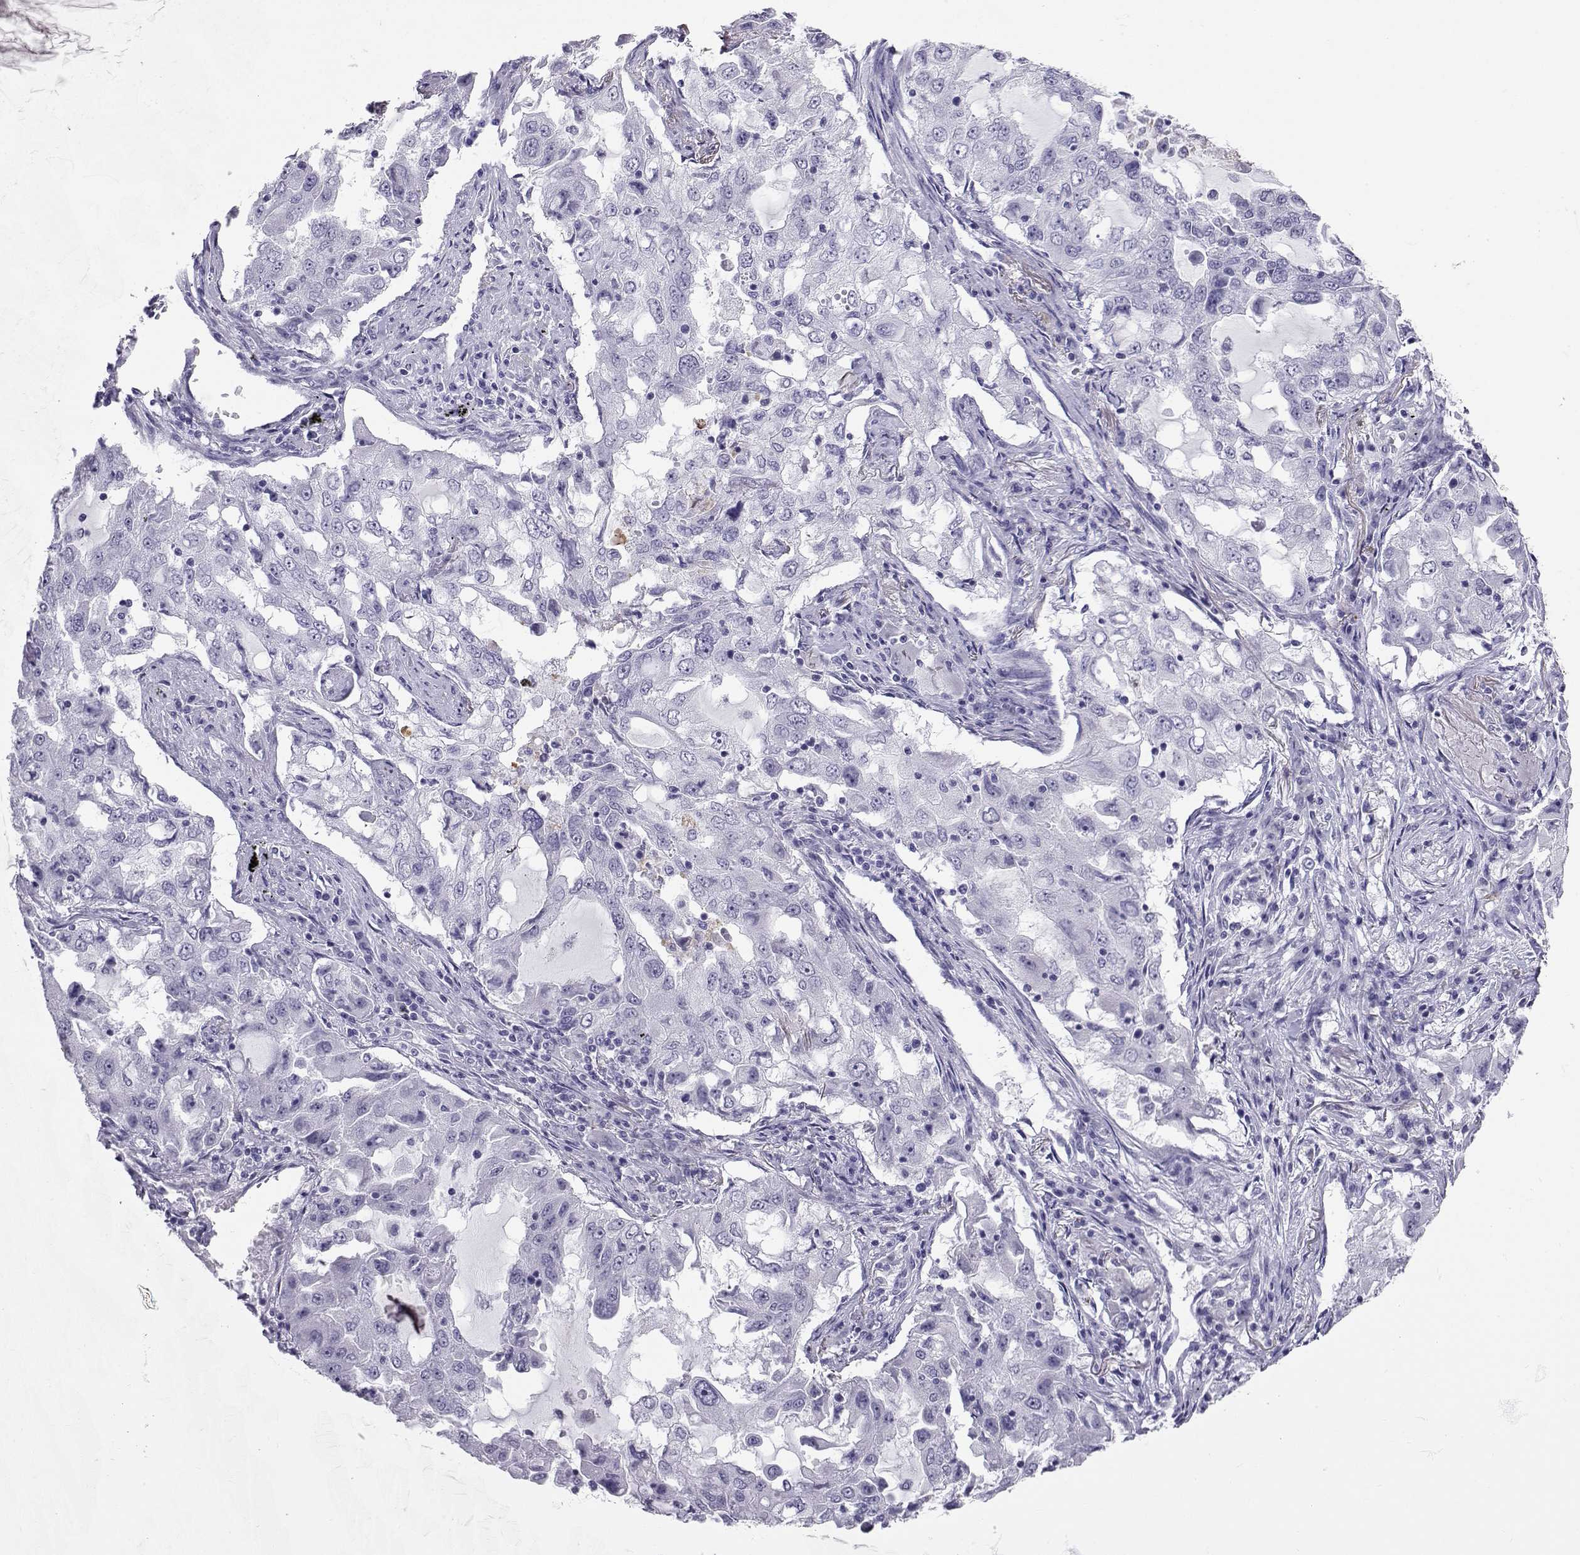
{"staining": {"intensity": "negative", "quantity": "none", "location": "none"}, "tissue": "lung cancer", "cell_type": "Tumor cells", "image_type": "cancer", "snomed": [{"axis": "morphology", "description": "Adenocarcinoma, NOS"}, {"axis": "topography", "description": "Lung"}], "caption": "DAB immunohistochemical staining of human lung adenocarcinoma shows no significant expression in tumor cells. Brightfield microscopy of immunohistochemistry (IHC) stained with DAB (brown) and hematoxylin (blue), captured at high magnification.", "gene": "SLC6A3", "patient": {"sex": "female", "age": 61}}